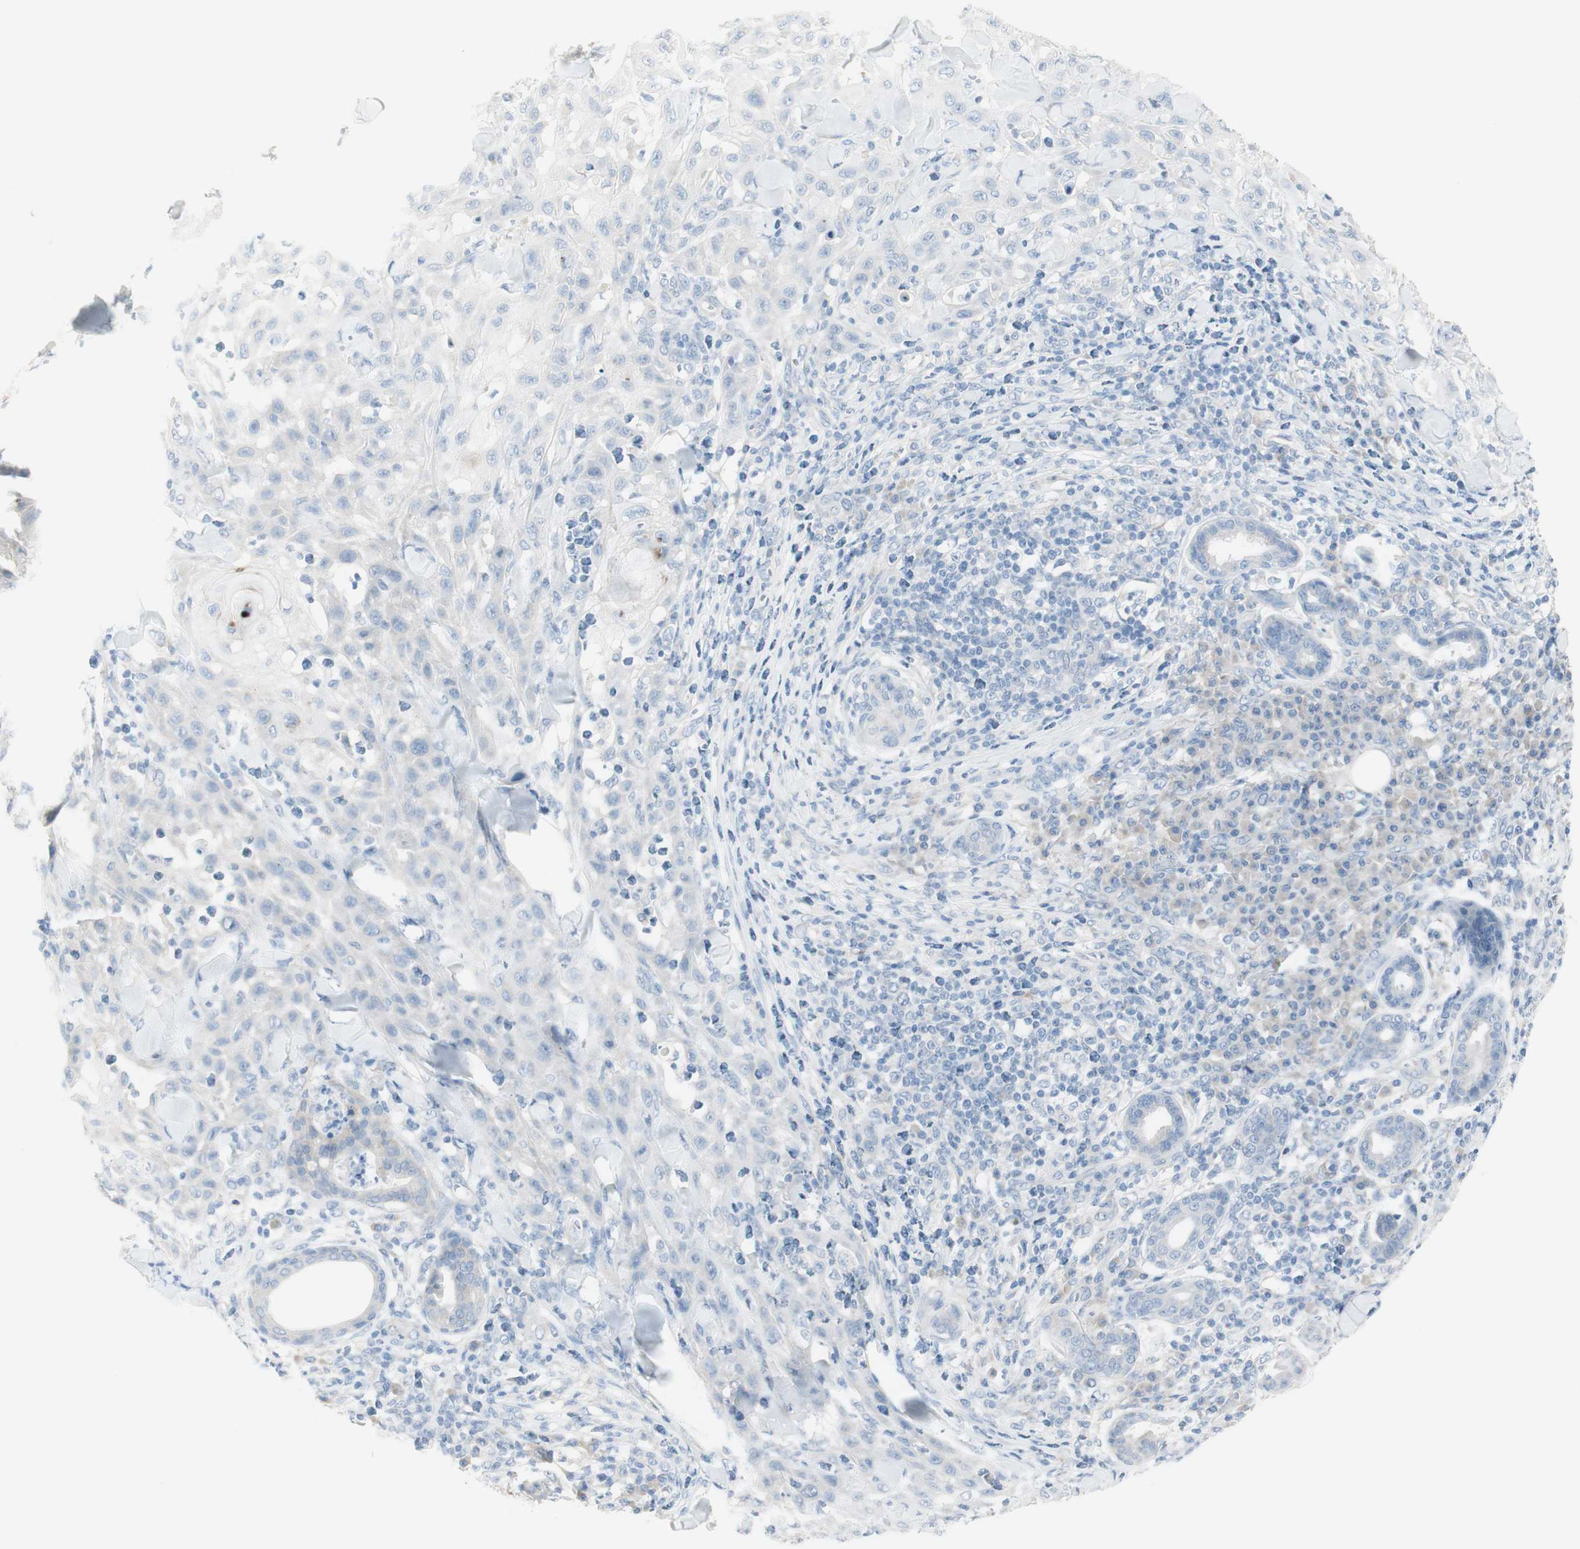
{"staining": {"intensity": "negative", "quantity": "none", "location": "none"}, "tissue": "skin cancer", "cell_type": "Tumor cells", "image_type": "cancer", "snomed": [{"axis": "morphology", "description": "Squamous cell carcinoma, NOS"}, {"axis": "topography", "description": "Skin"}], "caption": "High magnification brightfield microscopy of skin cancer (squamous cell carcinoma) stained with DAB (brown) and counterstained with hematoxylin (blue): tumor cells show no significant staining.", "gene": "ART3", "patient": {"sex": "male", "age": 24}}